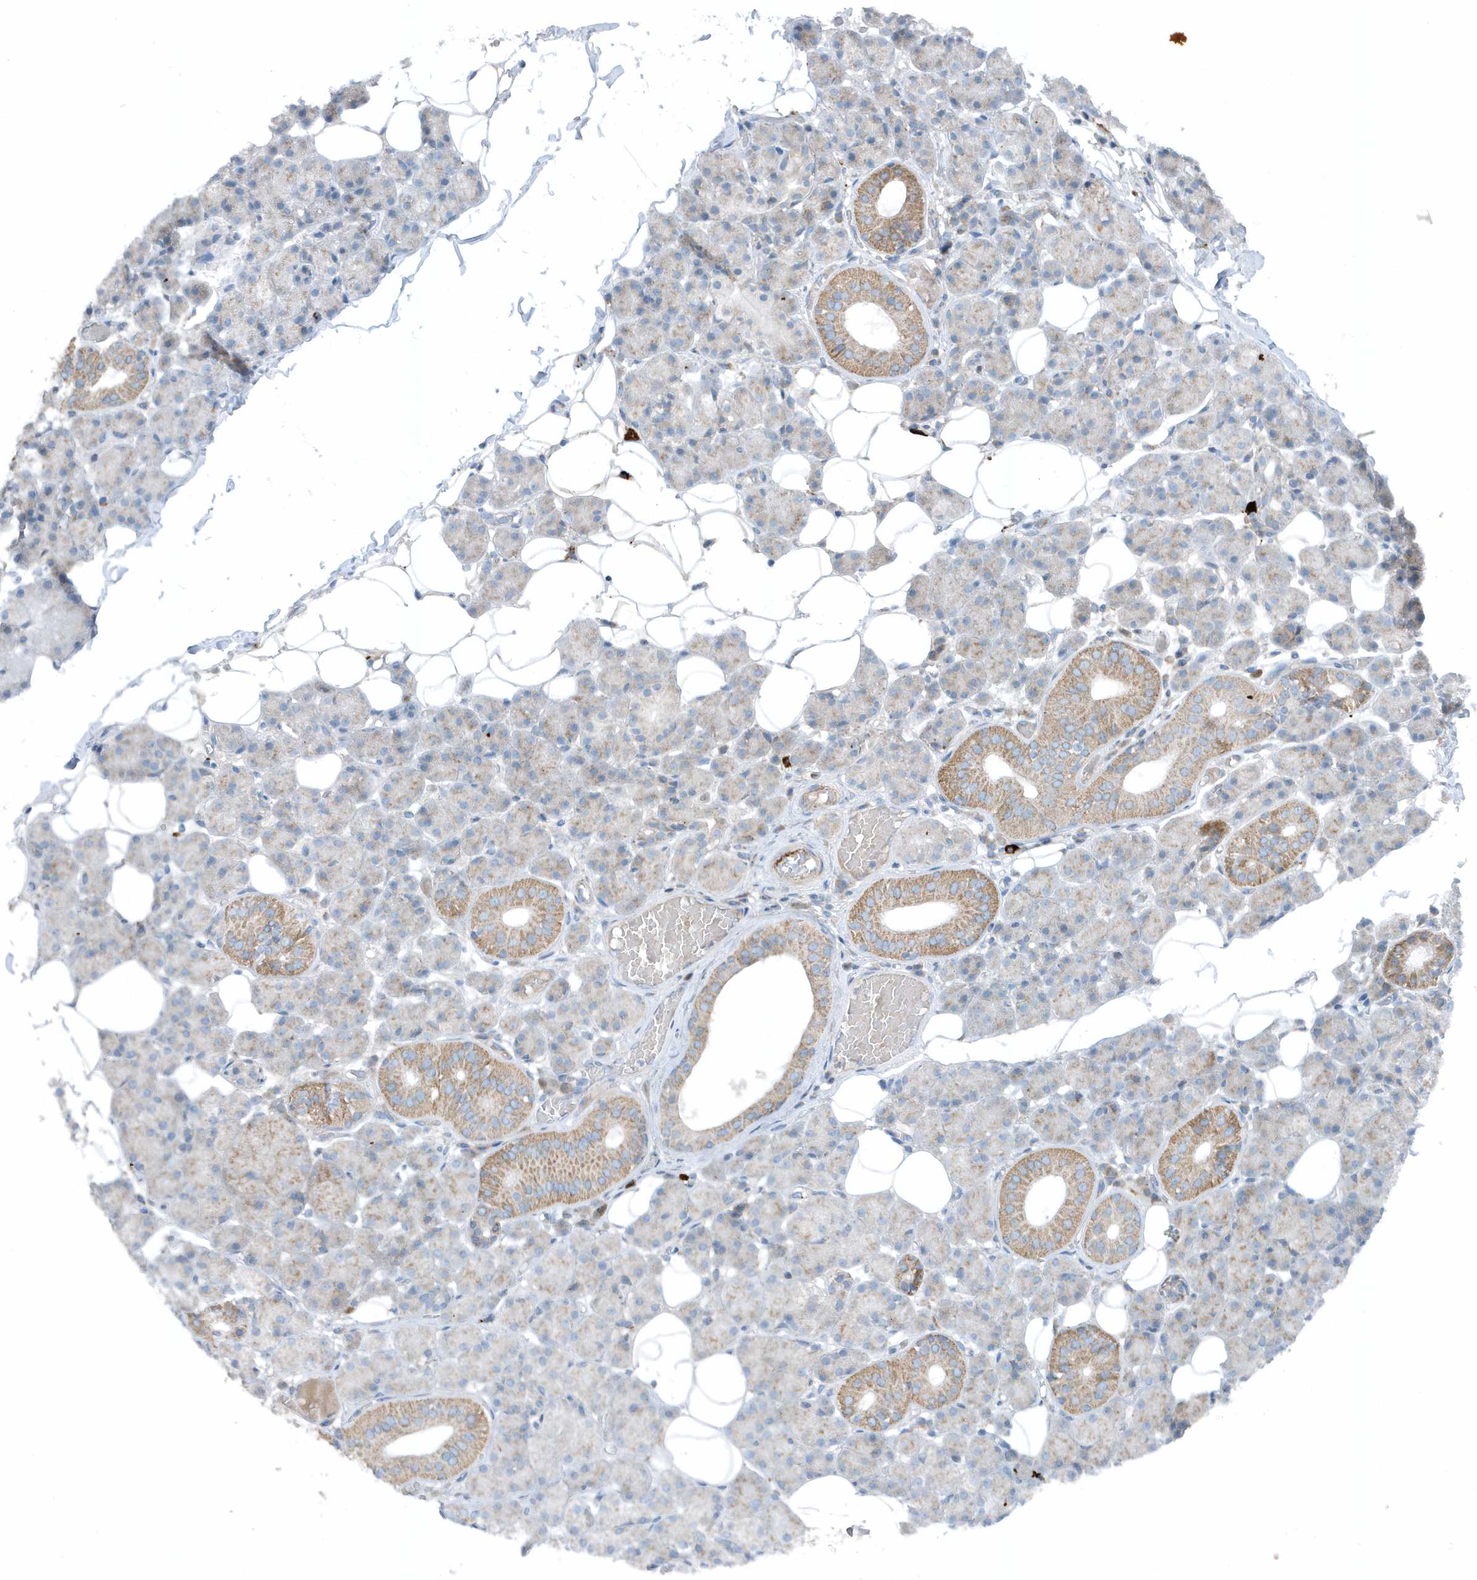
{"staining": {"intensity": "moderate", "quantity": "<25%", "location": "cytoplasmic/membranous"}, "tissue": "salivary gland", "cell_type": "Glandular cells", "image_type": "normal", "snomed": [{"axis": "morphology", "description": "Normal tissue, NOS"}, {"axis": "topography", "description": "Salivary gland"}], "caption": "Glandular cells show low levels of moderate cytoplasmic/membranous staining in approximately <25% of cells in benign human salivary gland.", "gene": "SLC38A2", "patient": {"sex": "female", "age": 33}}